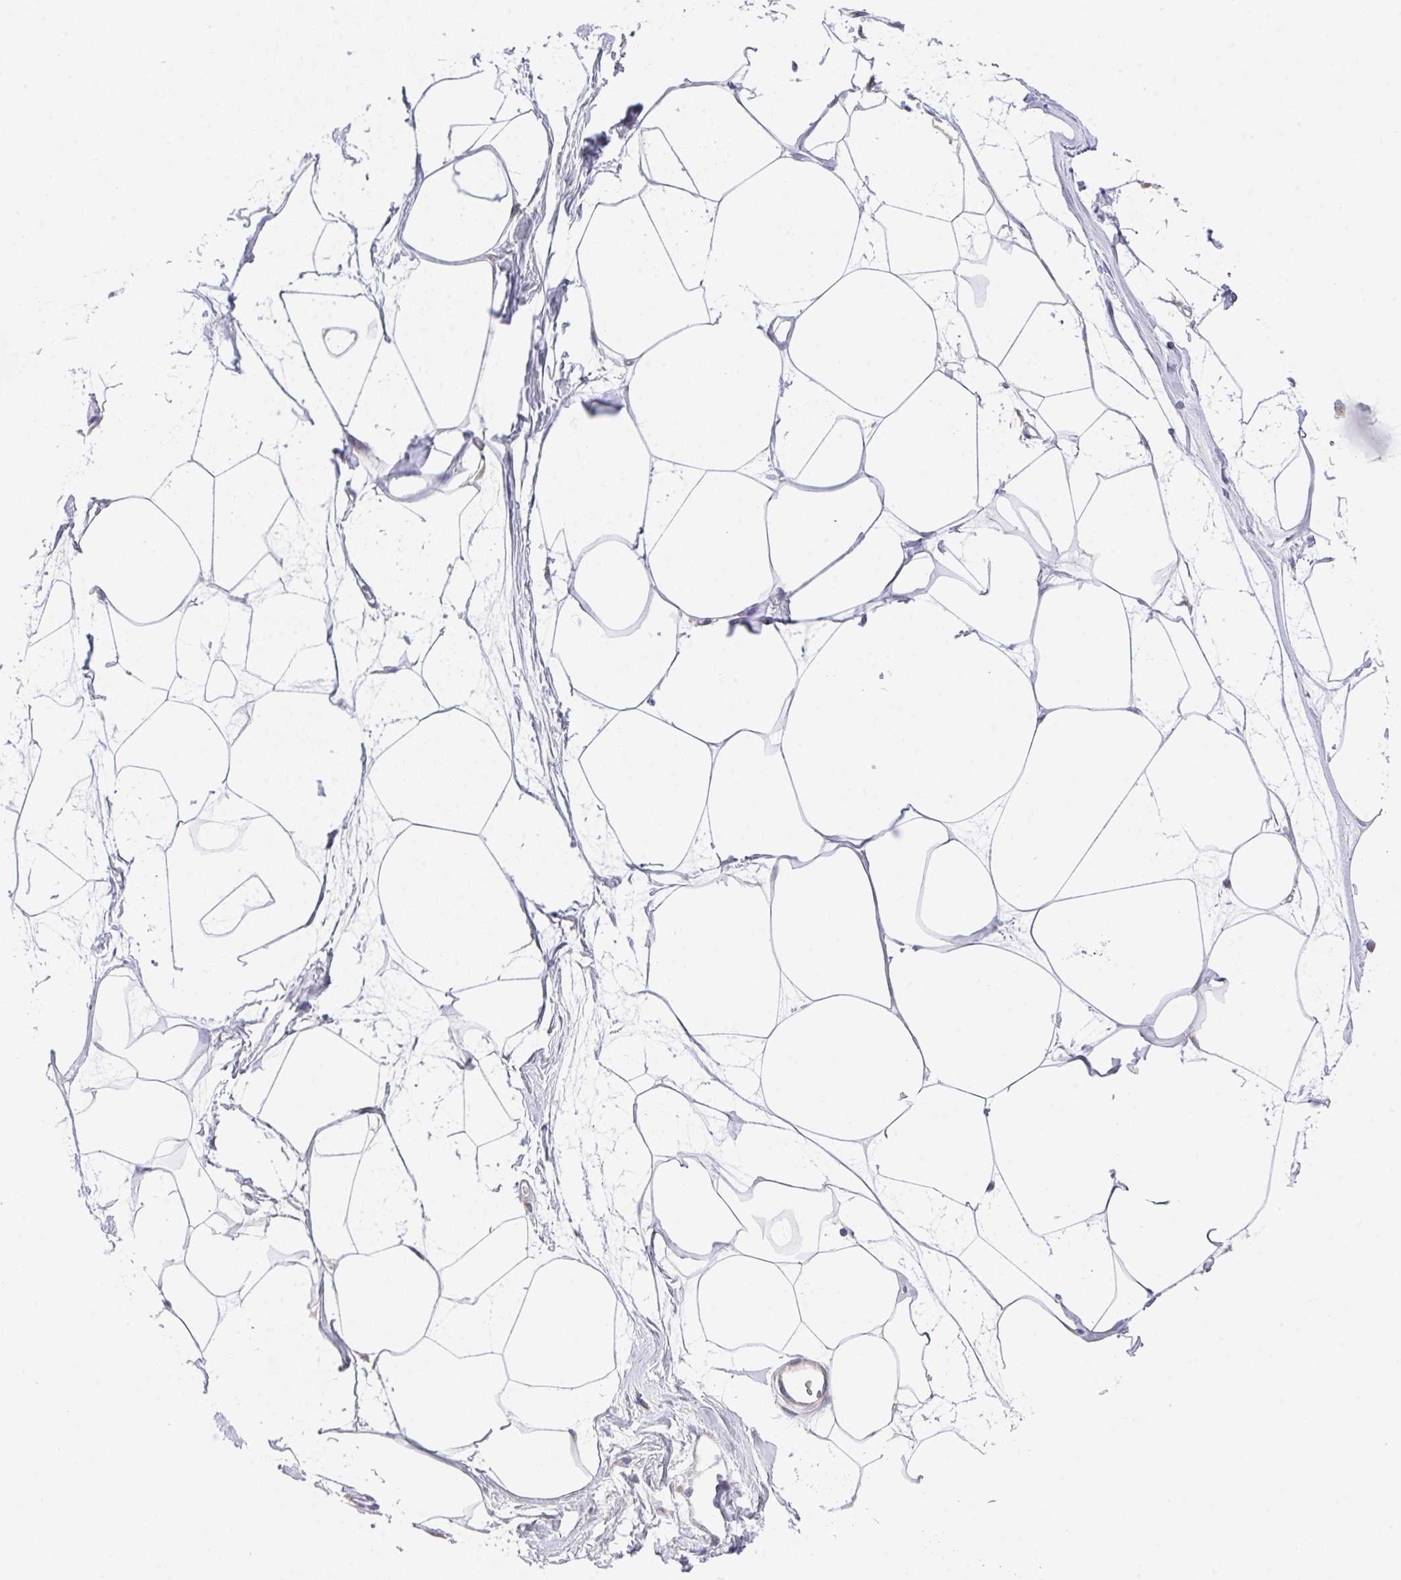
{"staining": {"intensity": "negative", "quantity": "none", "location": "none"}, "tissue": "breast", "cell_type": "Adipocytes", "image_type": "normal", "snomed": [{"axis": "morphology", "description": "Normal tissue, NOS"}, {"axis": "topography", "description": "Breast"}], "caption": "A high-resolution photomicrograph shows IHC staining of normal breast, which demonstrates no significant staining in adipocytes. (DAB (3,3'-diaminobenzidine) IHC with hematoxylin counter stain).", "gene": "TSPAN31", "patient": {"sex": "female", "age": 45}}